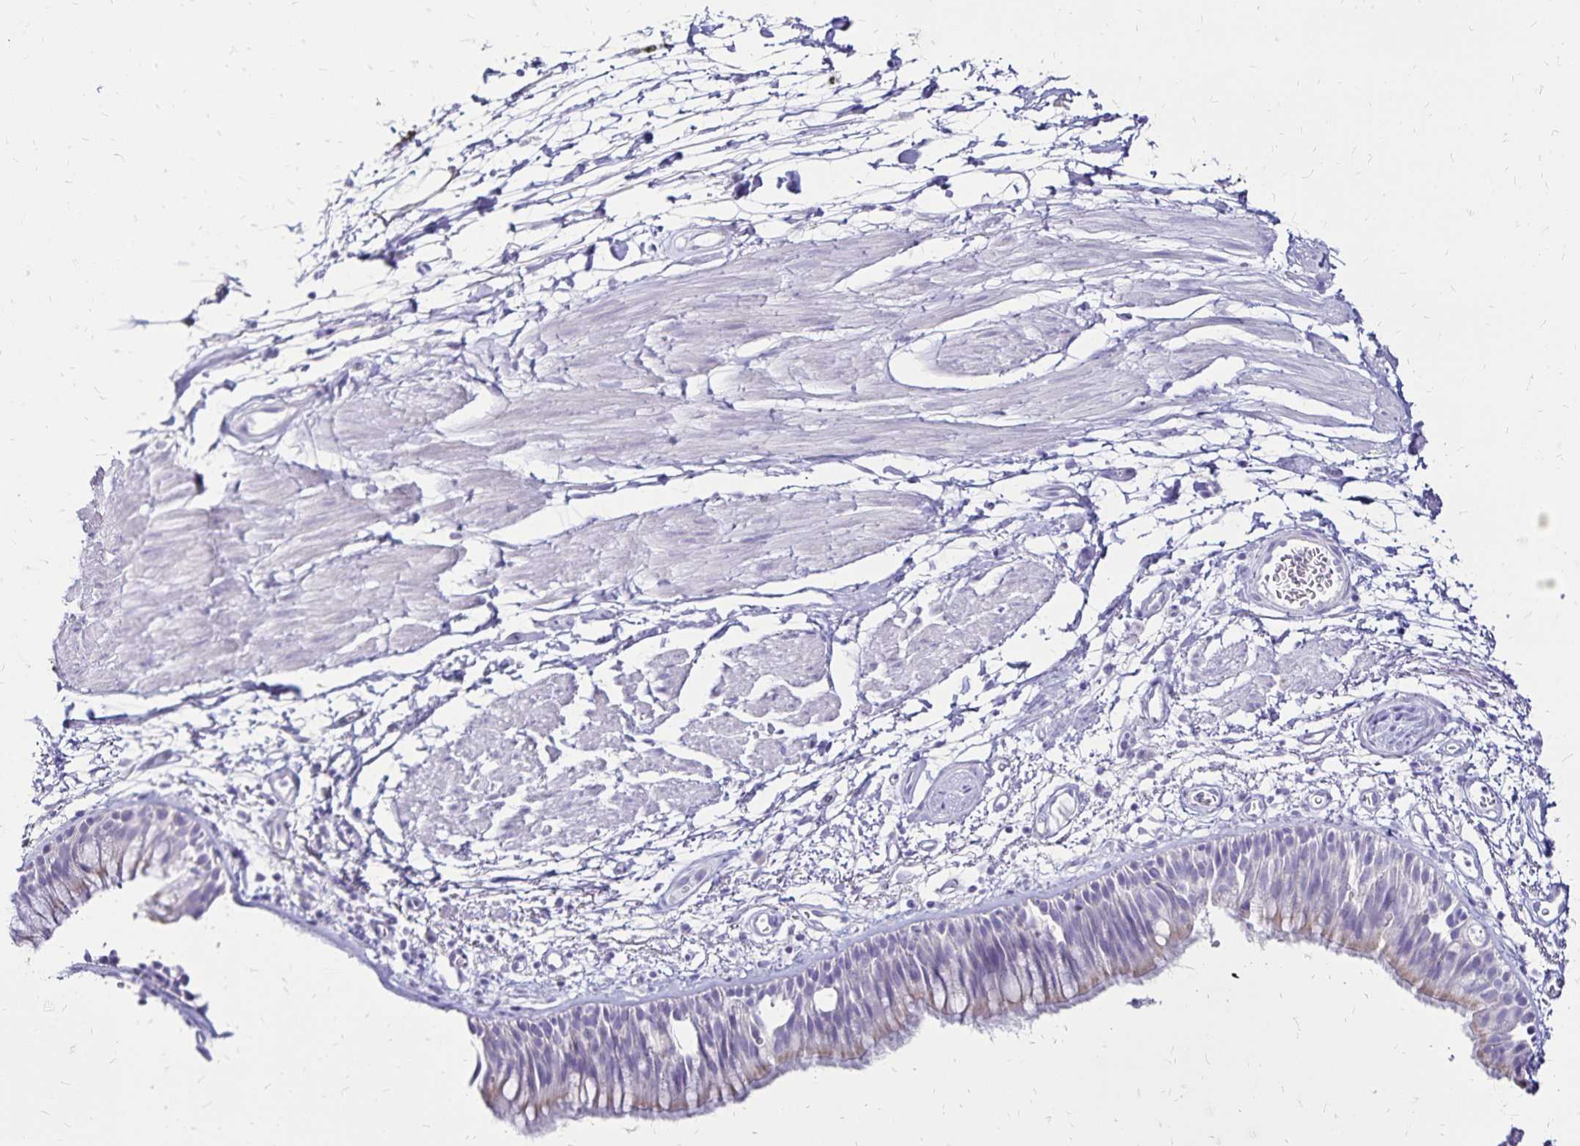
{"staining": {"intensity": "weak", "quantity": "<25%", "location": "cytoplasmic/membranous"}, "tissue": "bronchus", "cell_type": "Respiratory epithelial cells", "image_type": "normal", "snomed": [{"axis": "morphology", "description": "Normal tissue, NOS"}, {"axis": "morphology", "description": "Squamous cell carcinoma, NOS"}, {"axis": "topography", "description": "Cartilage tissue"}, {"axis": "topography", "description": "Bronchus"}, {"axis": "topography", "description": "Lung"}], "caption": "An immunohistochemistry image of normal bronchus is shown. There is no staining in respiratory epithelial cells of bronchus.", "gene": "LIN28B", "patient": {"sex": "male", "age": 66}}